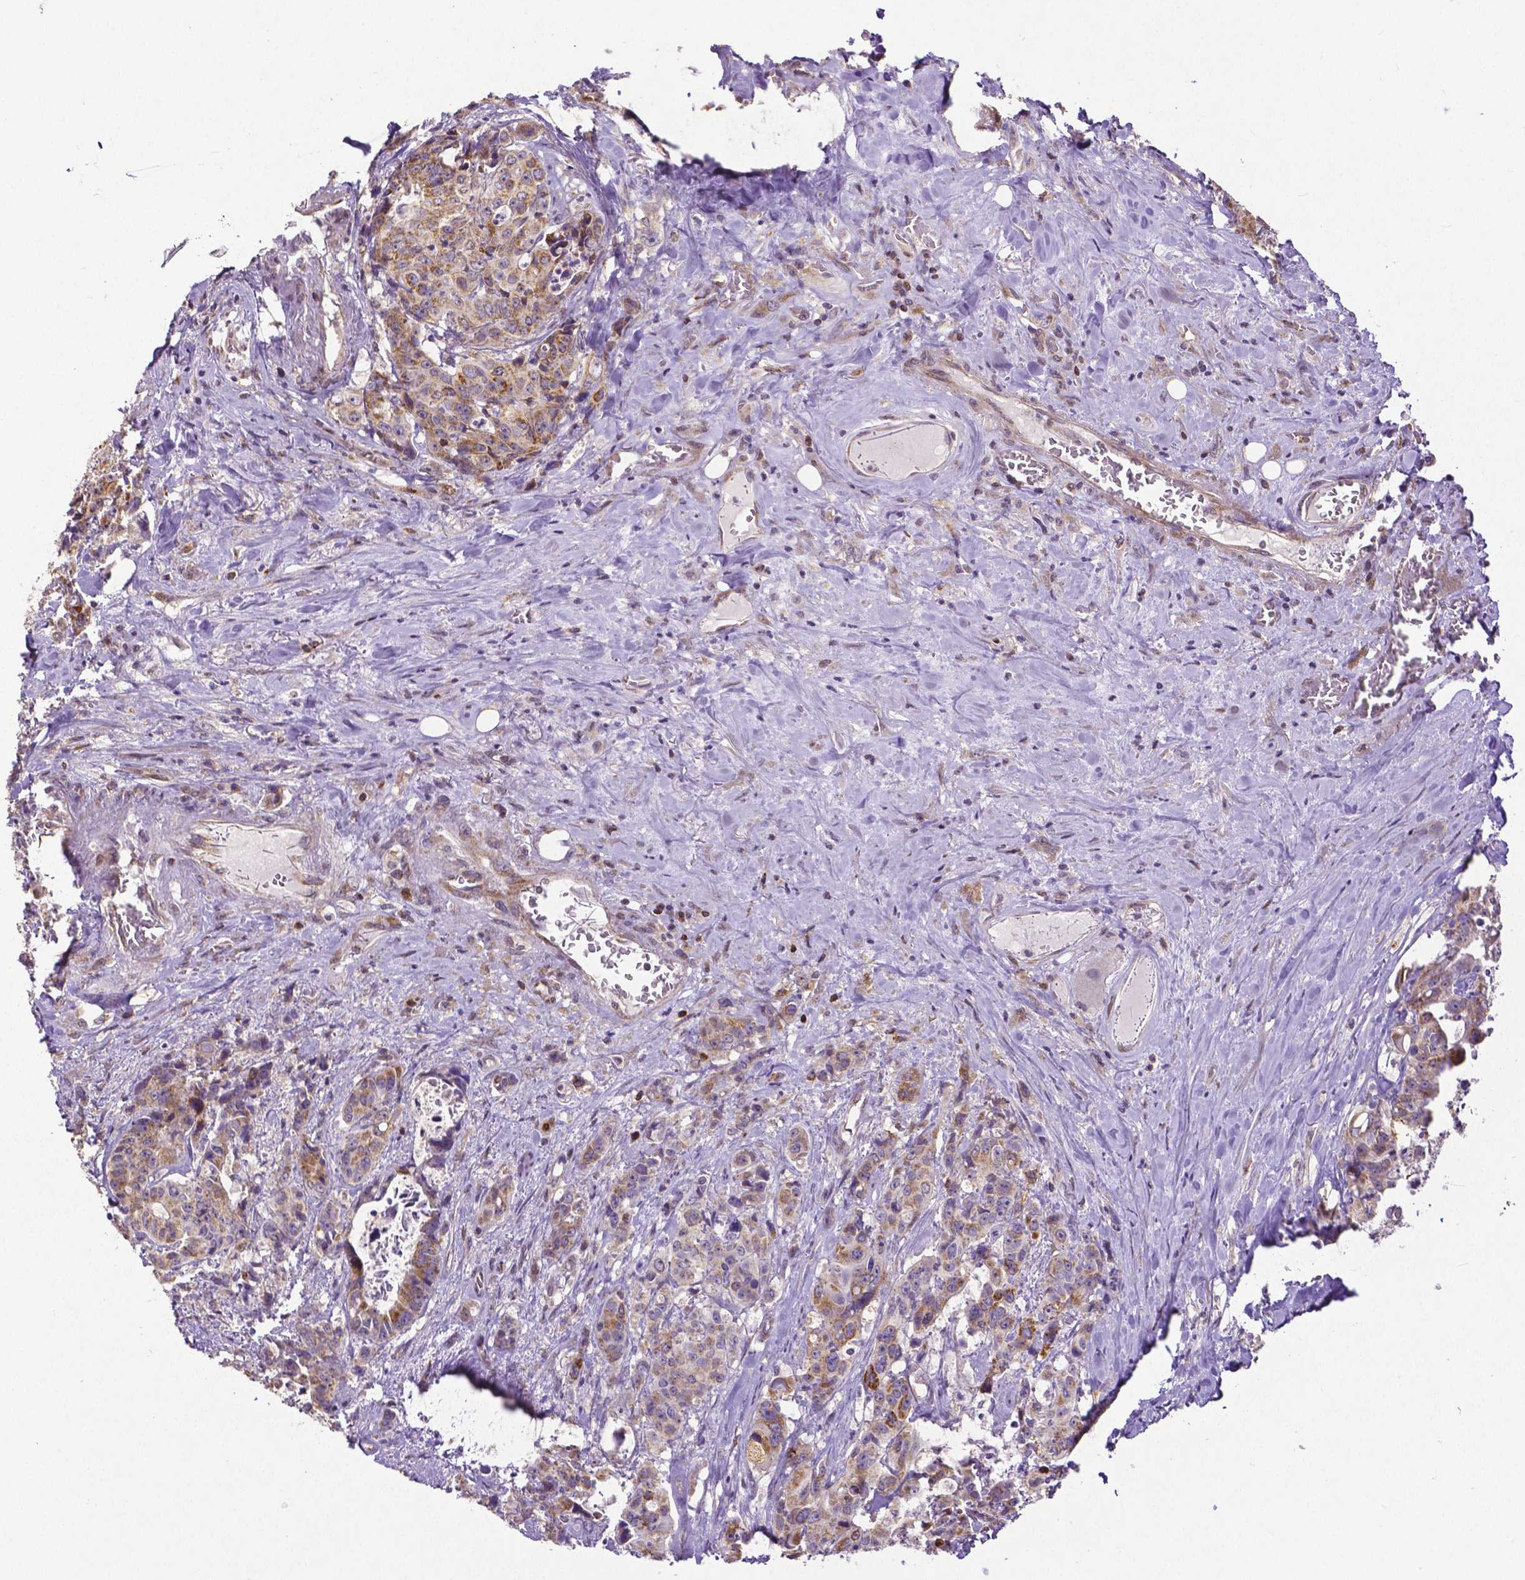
{"staining": {"intensity": "moderate", "quantity": ">75%", "location": "cytoplasmic/membranous"}, "tissue": "colorectal cancer", "cell_type": "Tumor cells", "image_type": "cancer", "snomed": [{"axis": "morphology", "description": "Adenocarcinoma, NOS"}, {"axis": "topography", "description": "Rectum"}], "caption": "The micrograph demonstrates immunohistochemical staining of colorectal cancer (adenocarcinoma). There is moderate cytoplasmic/membranous expression is identified in approximately >75% of tumor cells.", "gene": "MCL1", "patient": {"sex": "female", "age": 62}}